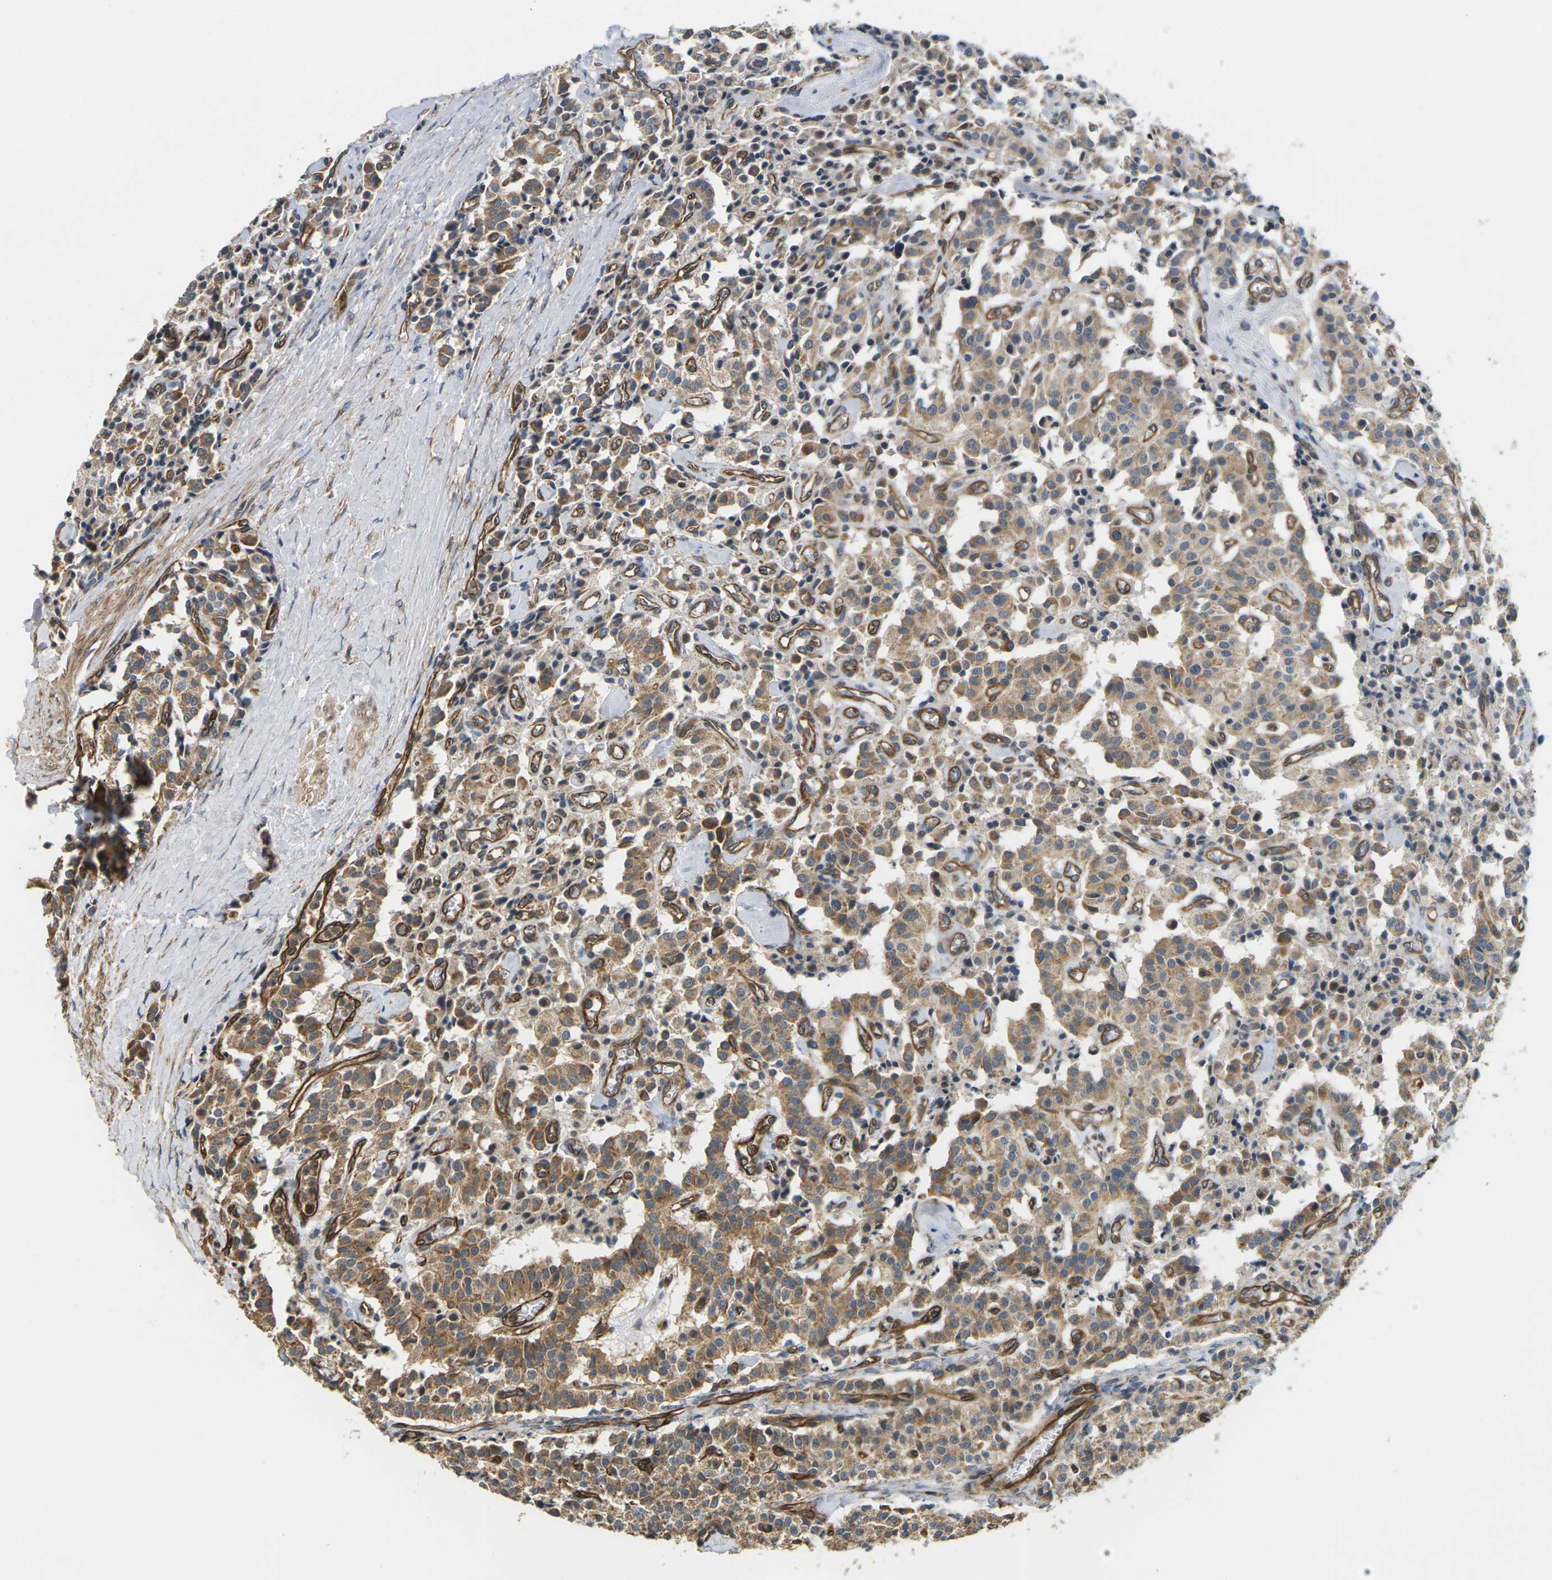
{"staining": {"intensity": "moderate", "quantity": ">75%", "location": "cytoplasmic/membranous"}, "tissue": "carcinoid", "cell_type": "Tumor cells", "image_type": "cancer", "snomed": [{"axis": "morphology", "description": "Carcinoid, malignant, NOS"}, {"axis": "topography", "description": "Lung"}], "caption": "Immunohistochemical staining of human carcinoid (malignant) shows moderate cytoplasmic/membranous protein expression in approximately >75% of tumor cells. (DAB (3,3'-diaminobenzidine) IHC with brightfield microscopy, high magnification).", "gene": "PCDHB4", "patient": {"sex": "male", "age": 30}}